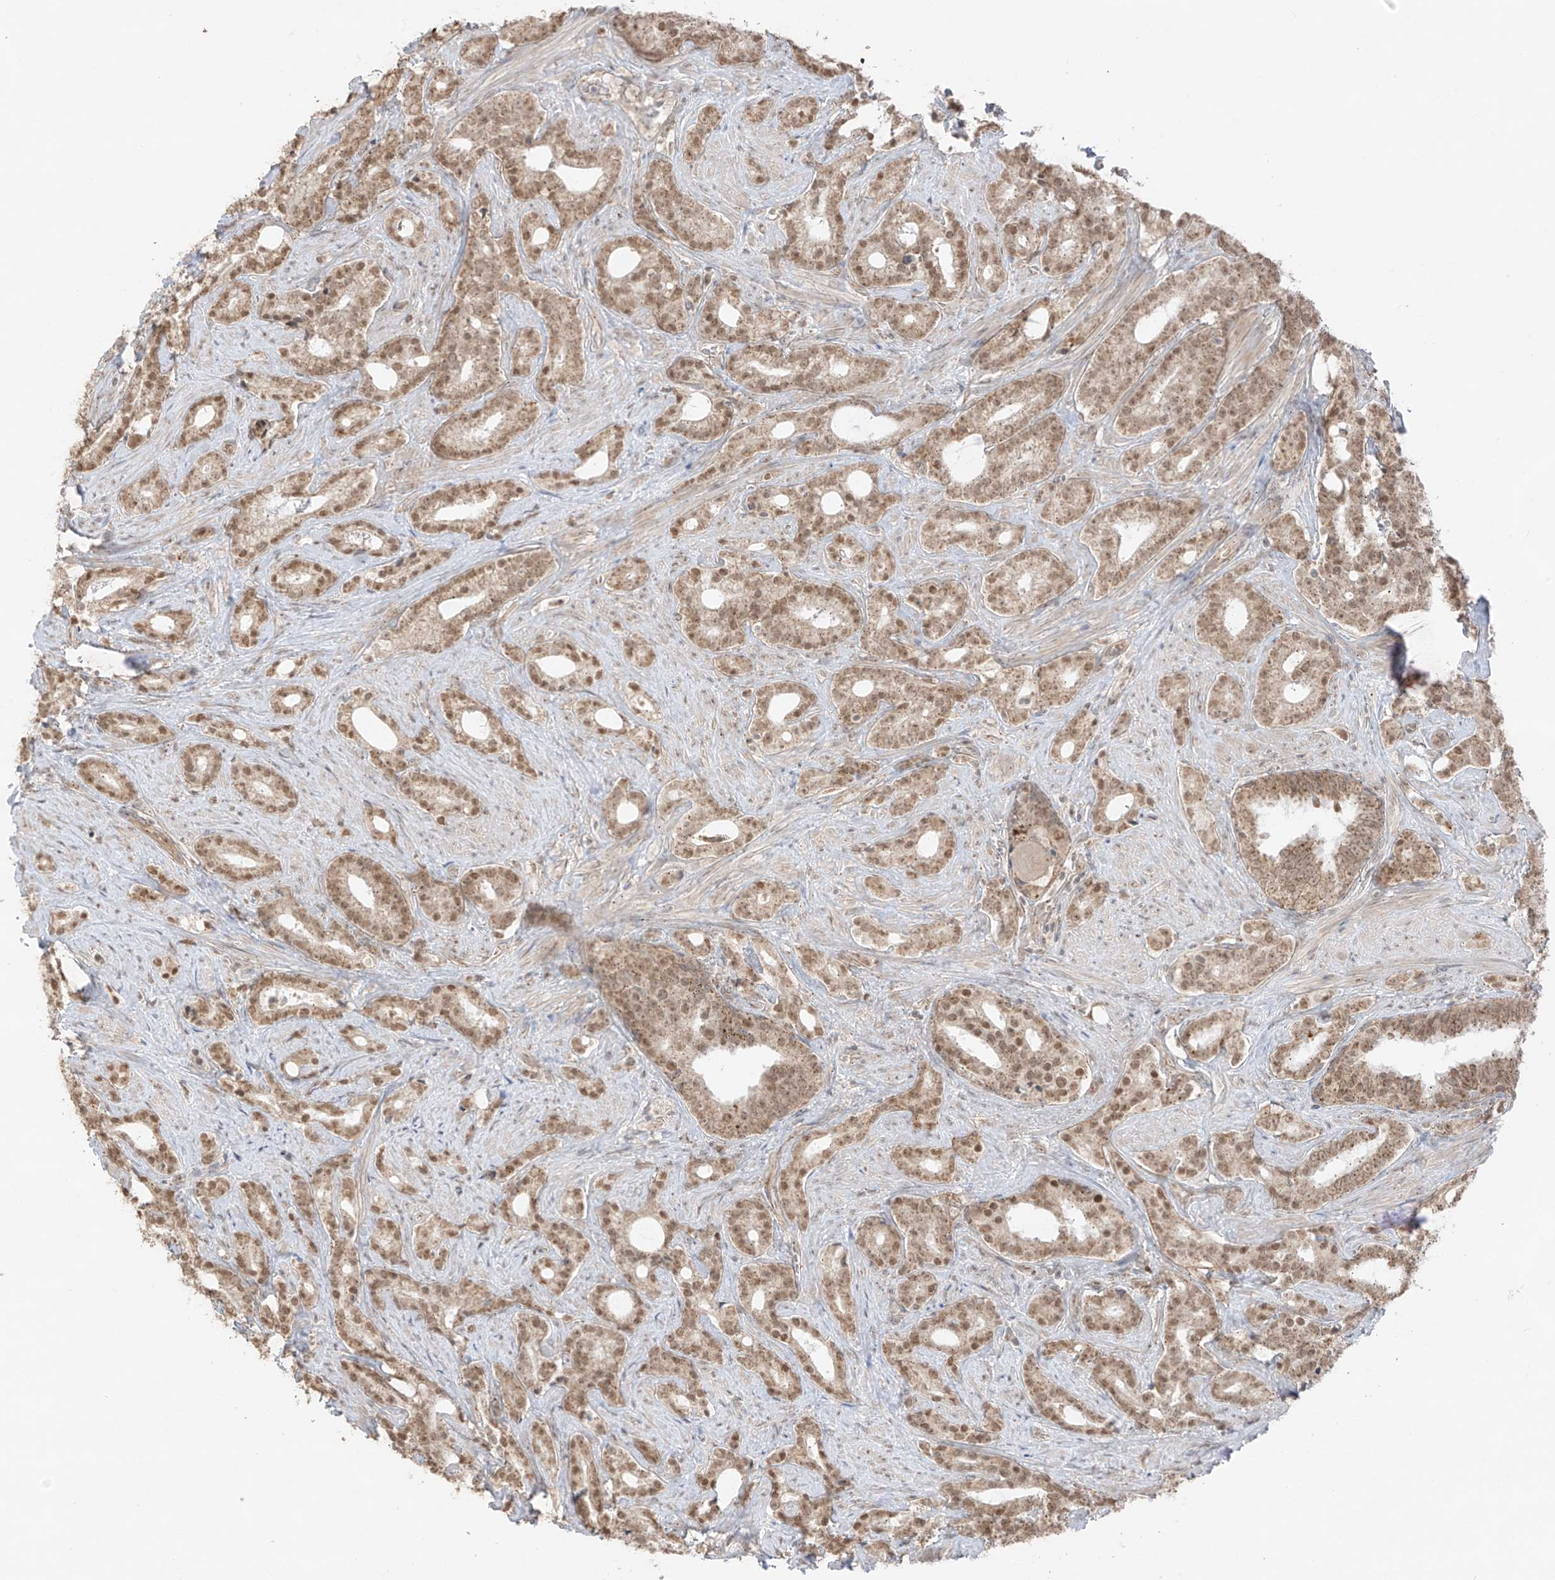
{"staining": {"intensity": "moderate", "quantity": ">75%", "location": "cytoplasmic/membranous,nuclear"}, "tissue": "prostate cancer", "cell_type": "Tumor cells", "image_type": "cancer", "snomed": [{"axis": "morphology", "description": "Adenocarcinoma, High grade"}, {"axis": "topography", "description": "Prostate and seminal vesicle, NOS"}], "caption": "The micrograph displays a brown stain indicating the presence of a protein in the cytoplasmic/membranous and nuclear of tumor cells in prostate cancer (high-grade adenocarcinoma).", "gene": "N4BP3", "patient": {"sex": "male", "age": 67}}